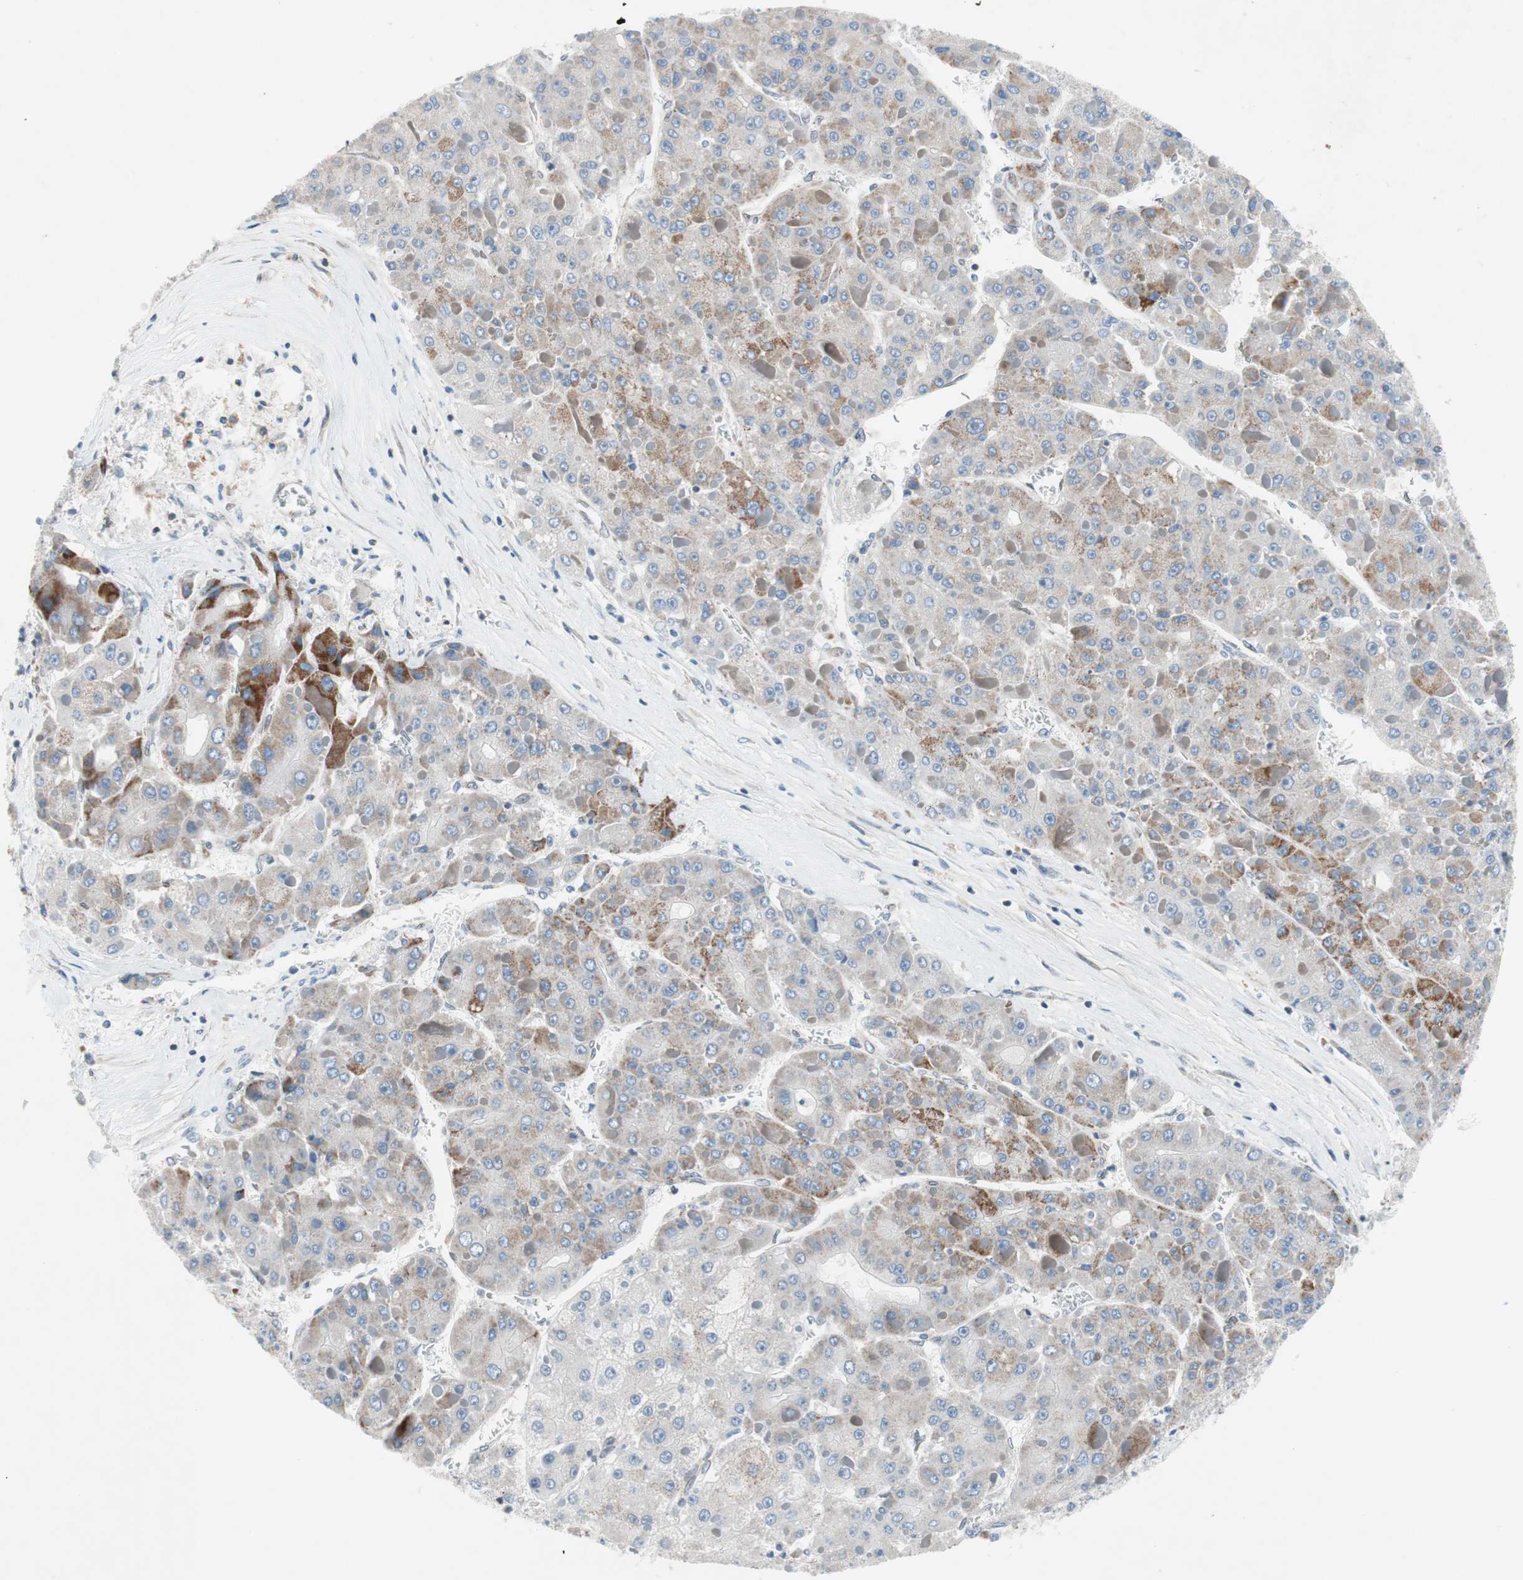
{"staining": {"intensity": "moderate", "quantity": "25%-75%", "location": "cytoplasmic/membranous"}, "tissue": "liver cancer", "cell_type": "Tumor cells", "image_type": "cancer", "snomed": [{"axis": "morphology", "description": "Carcinoma, Hepatocellular, NOS"}, {"axis": "topography", "description": "Liver"}], "caption": "Brown immunohistochemical staining in human liver hepatocellular carcinoma demonstrates moderate cytoplasmic/membranous expression in about 25%-75% of tumor cells. Immunohistochemistry stains the protein in brown and the nuclei are stained blue.", "gene": "ARNT2", "patient": {"sex": "female", "age": 73}}